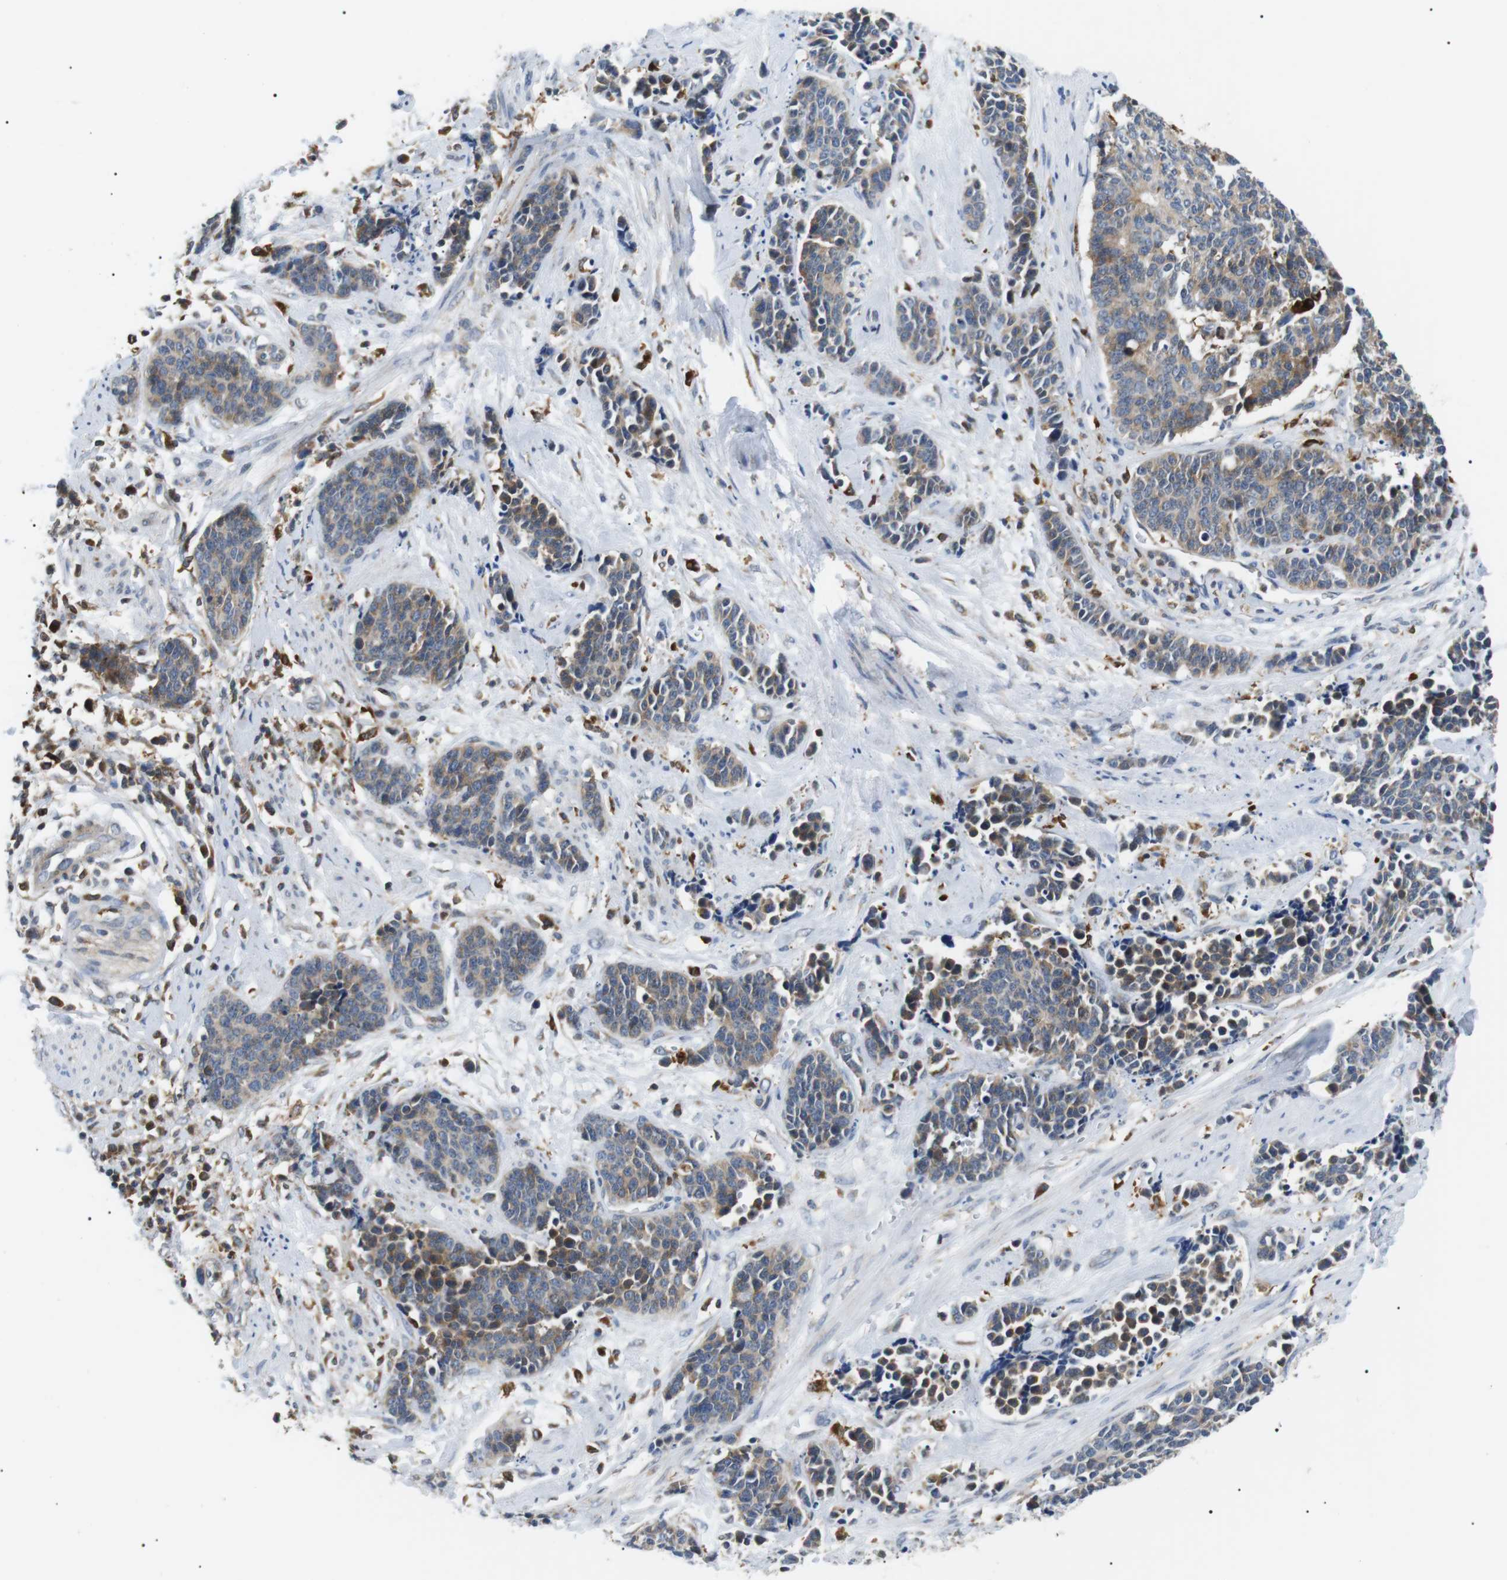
{"staining": {"intensity": "weak", "quantity": ">75%", "location": "cytoplasmic/membranous"}, "tissue": "cervical cancer", "cell_type": "Tumor cells", "image_type": "cancer", "snomed": [{"axis": "morphology", "description": "Squamous cell carcinoma, NOS"}, {"axis": "topography", "description": "Cervix"}], "caption": "Immunohistochemical staining of cervical cancer shows weak cytoplasmic/membranous protein positivity in about >75% of tumor cells. (Stains: DAB (3,3'-diaminobenzidine) in brown, nuclei in blue, Microscopy: brightfield microscopy at high magnification).", "gene": "RAB9A", "patient": {"sex": "female", "age": 35}}